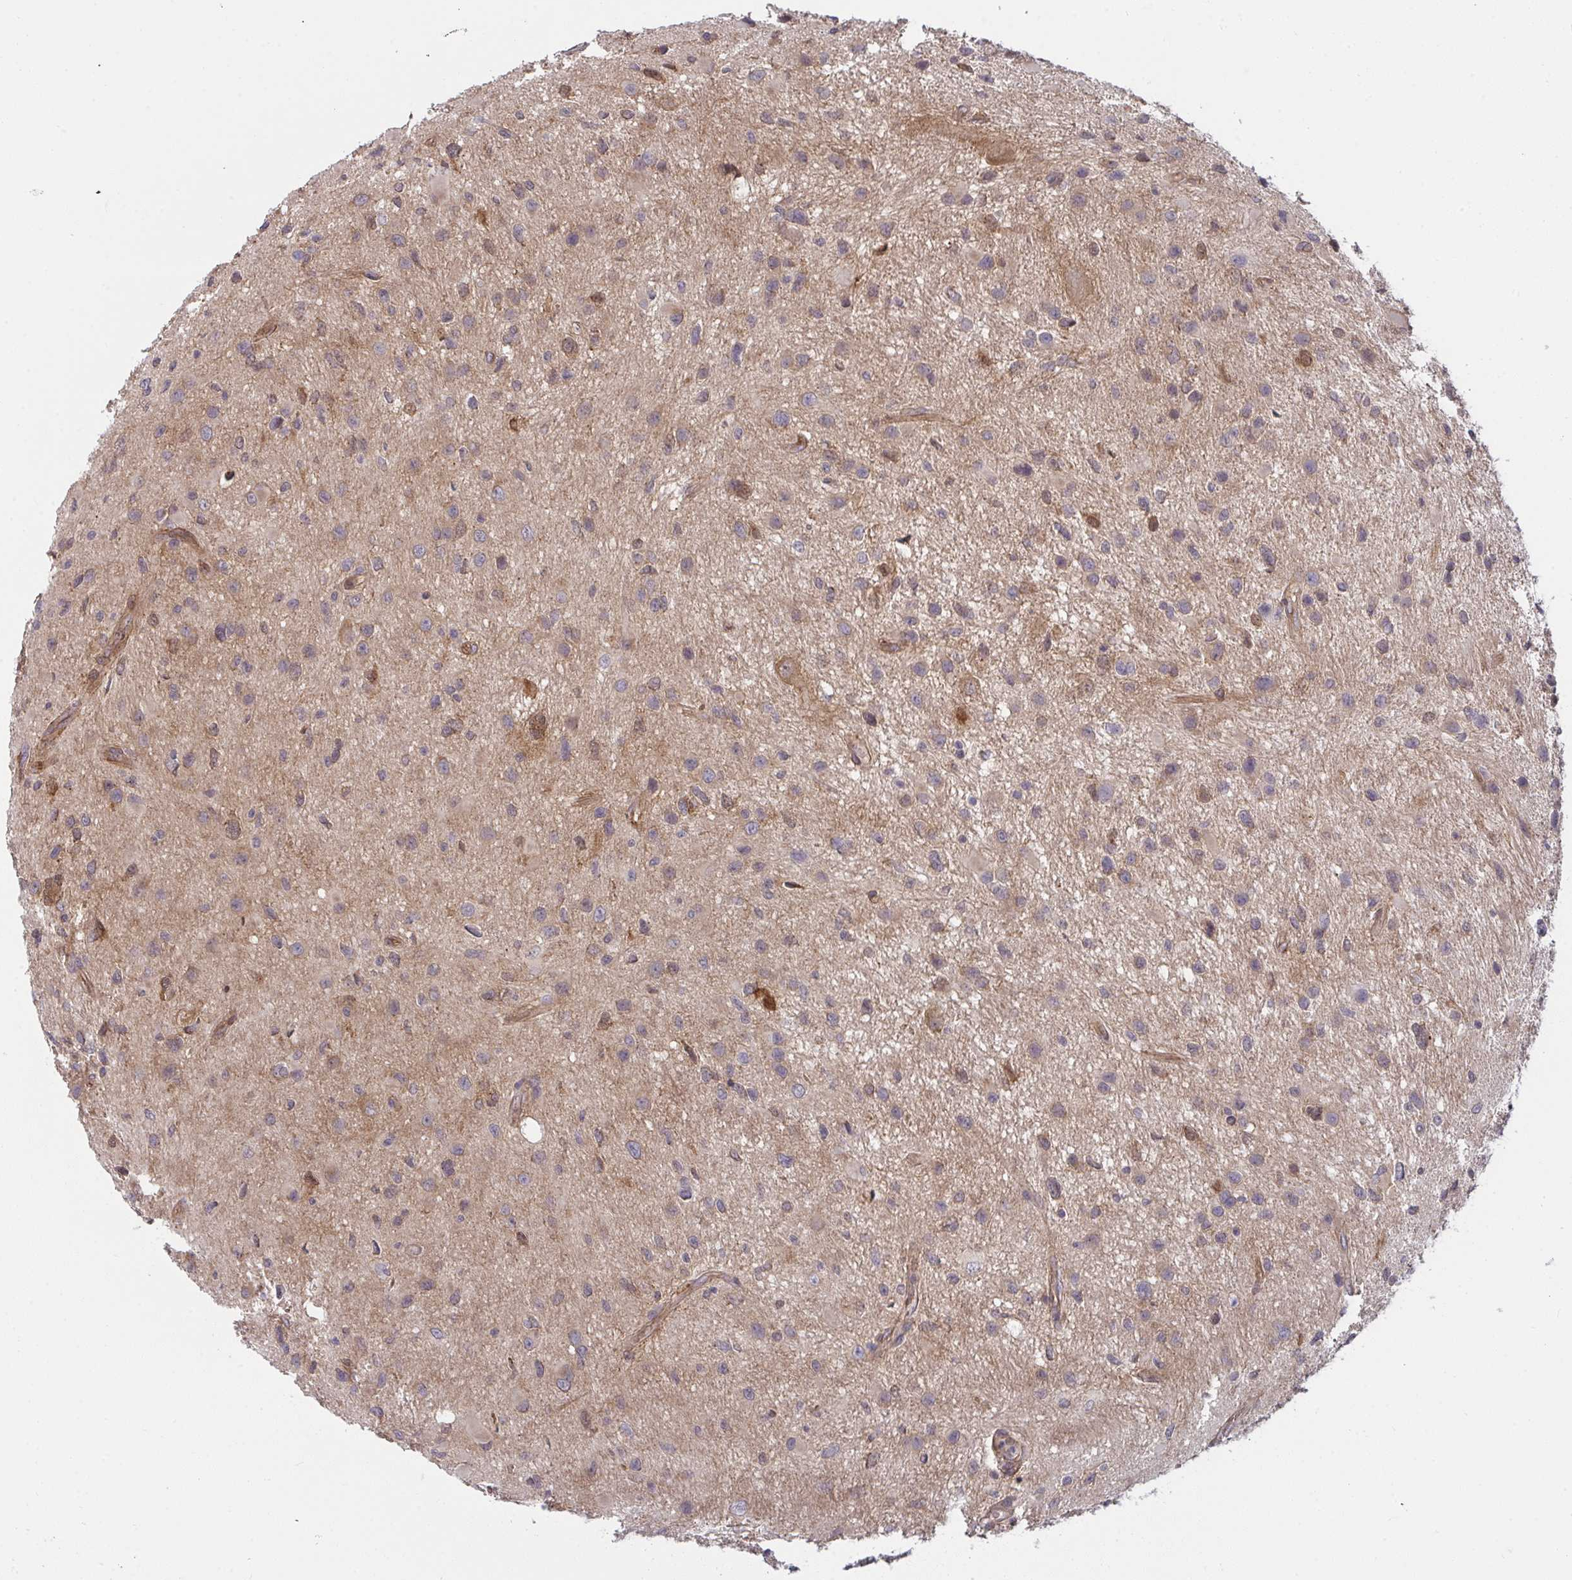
{"staining": {"intensity": "weak", "quantity": "25%-75%", "location": "cytoplasmic/membranous"}, "tissue": "glioma", "cell_type": "Tumor cells", "image_type": "cancer", "snomed": [{"axis": "morphology", "description": "Glioma, malignant, Low grade"}, {"axis": "topography", "description": "Brain"}], "caption": "Human low-grade glioma (malignant) stained for a protein (brown) demonstrates weak cytoplasmic/membranous positive expression in about 25%-75% of tumor cells.", "gene": "CASP9", "patient": {"sex": "female", "age": 32}}